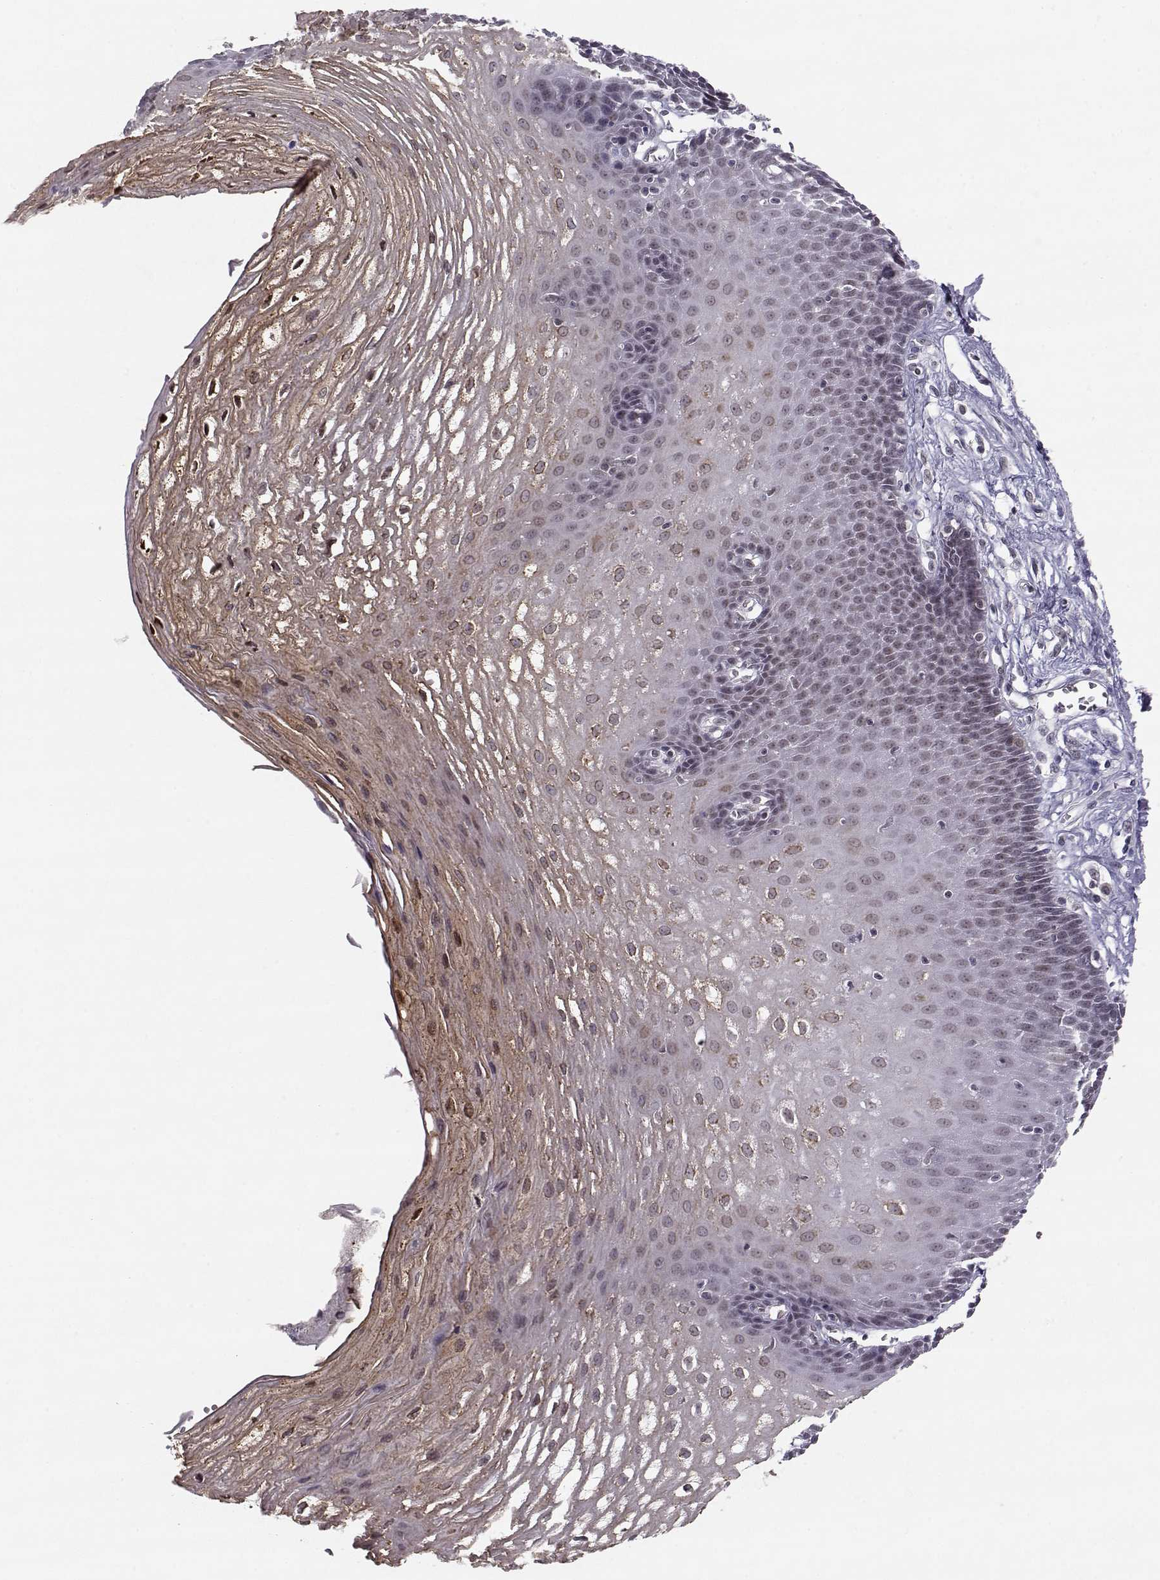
{"staining": {"intensity": "moderate", "quantity": "25%-75%", "location": "cytoplasmic/membranous"}, "tissue": "esophagus", "cell_type": "Squamous epithelial cells", "image_type": "normal", "snomed": [{"axis": "morphology", "description": "Normal tissue, NOS"}, {"axis": "topography", "description": "Esophagus"}], "caption": "A medium amount of moderate cytoplasmic/membranous positivity is identified in about 25%-75% of squamous epithelial cells in normal esophagus.", "gene": "KIF13B", "patient": {"sex": "male", "age": 72}}